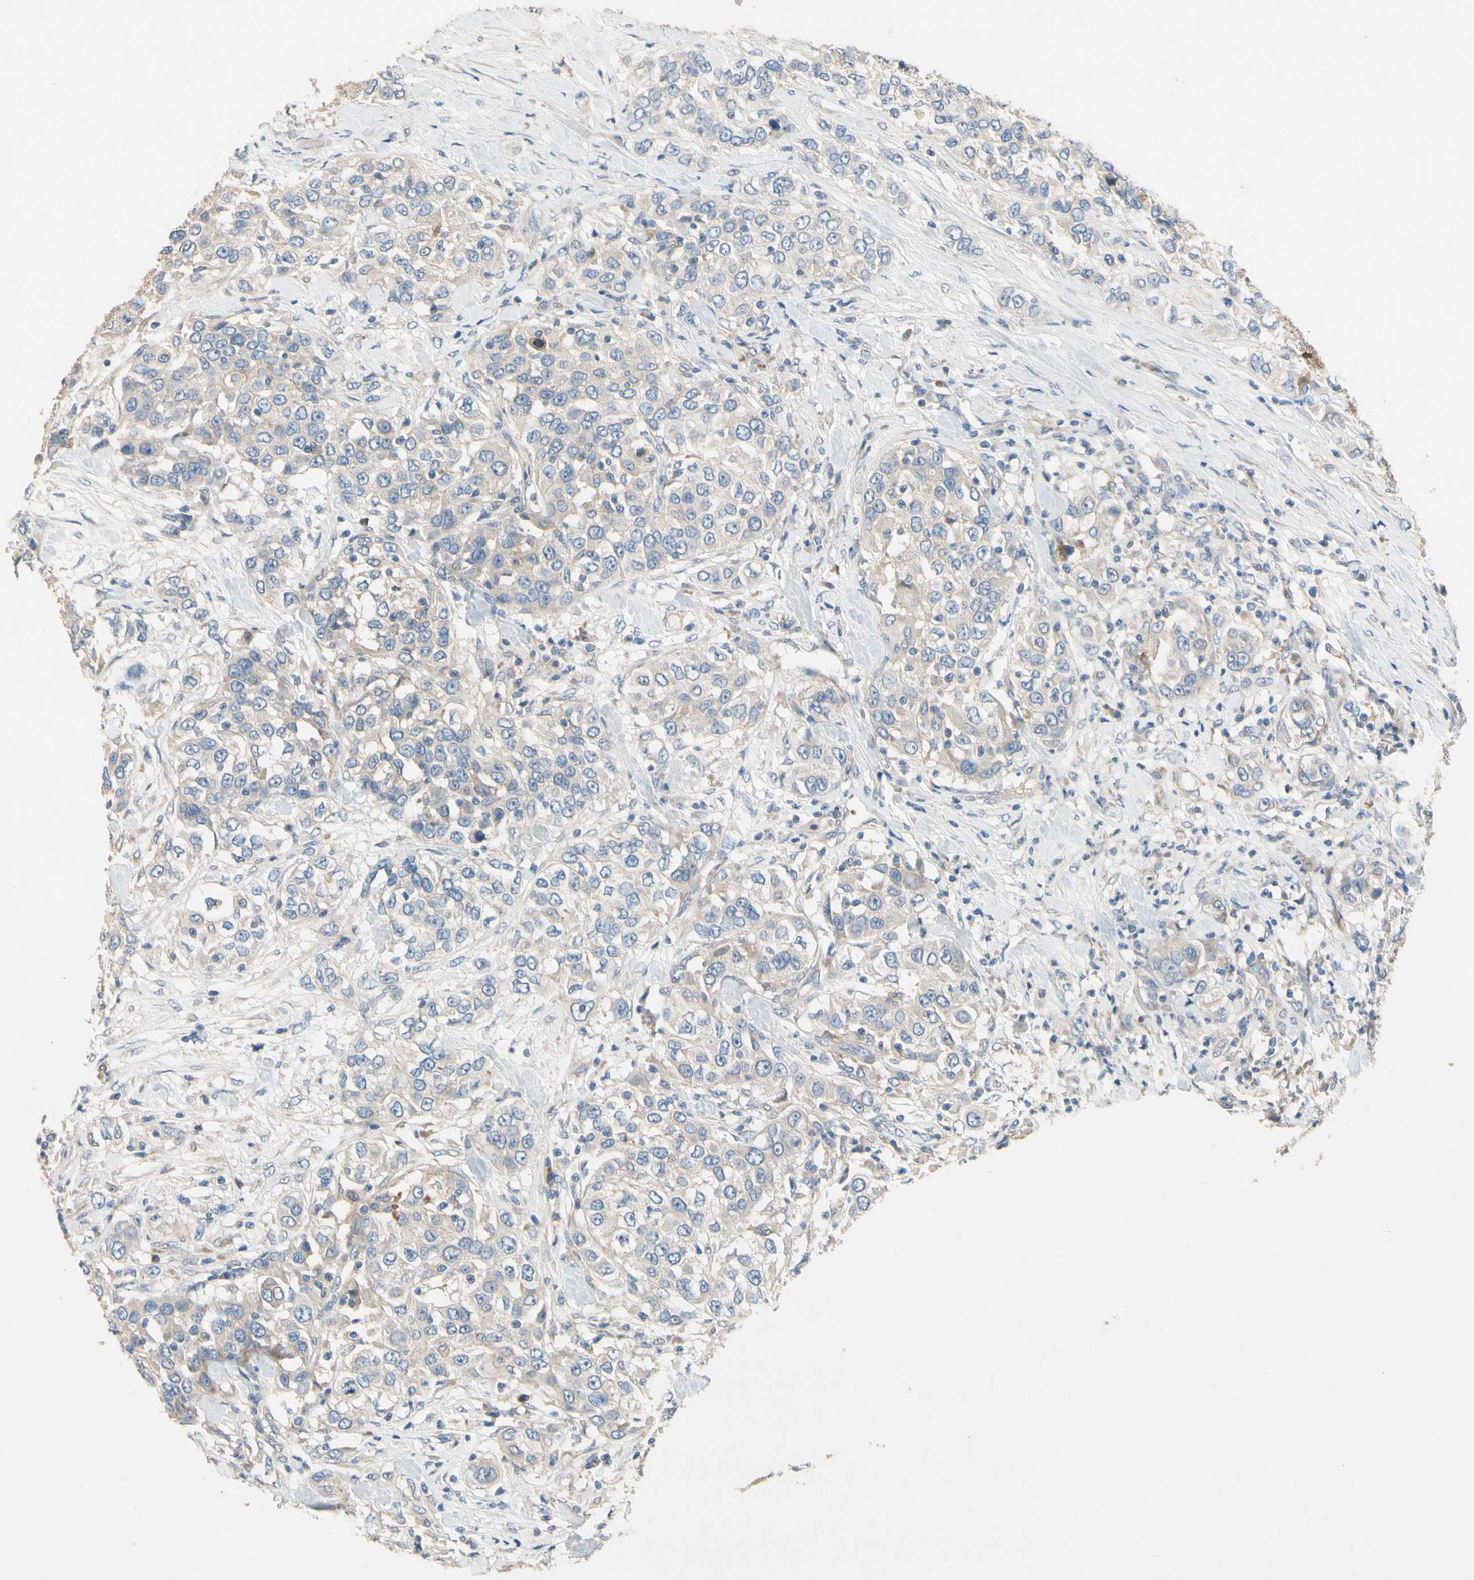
{"staining": {"intensity": "weak", "quantity": "25%-75%", "location": "cytoplasmic/membranous"}, "tissue": "urothelial cancer", "cell_type": "Tumor cells", "image_type": "cancer", "snomed": [{"axis": "morphology", "description": "Urothelial carcinoma, High grade"}, {"axis": "topography", "description": "Urinary bladder"}], "caption": "High-grade urothelial carcinoma stained with a brown dye reveals weak cytoplasmic/membranous positive positivity in about 25%-75% of tumor cells.", "gene": "SIGLEC5", "patient": {"sex": "female", "age": 80}}